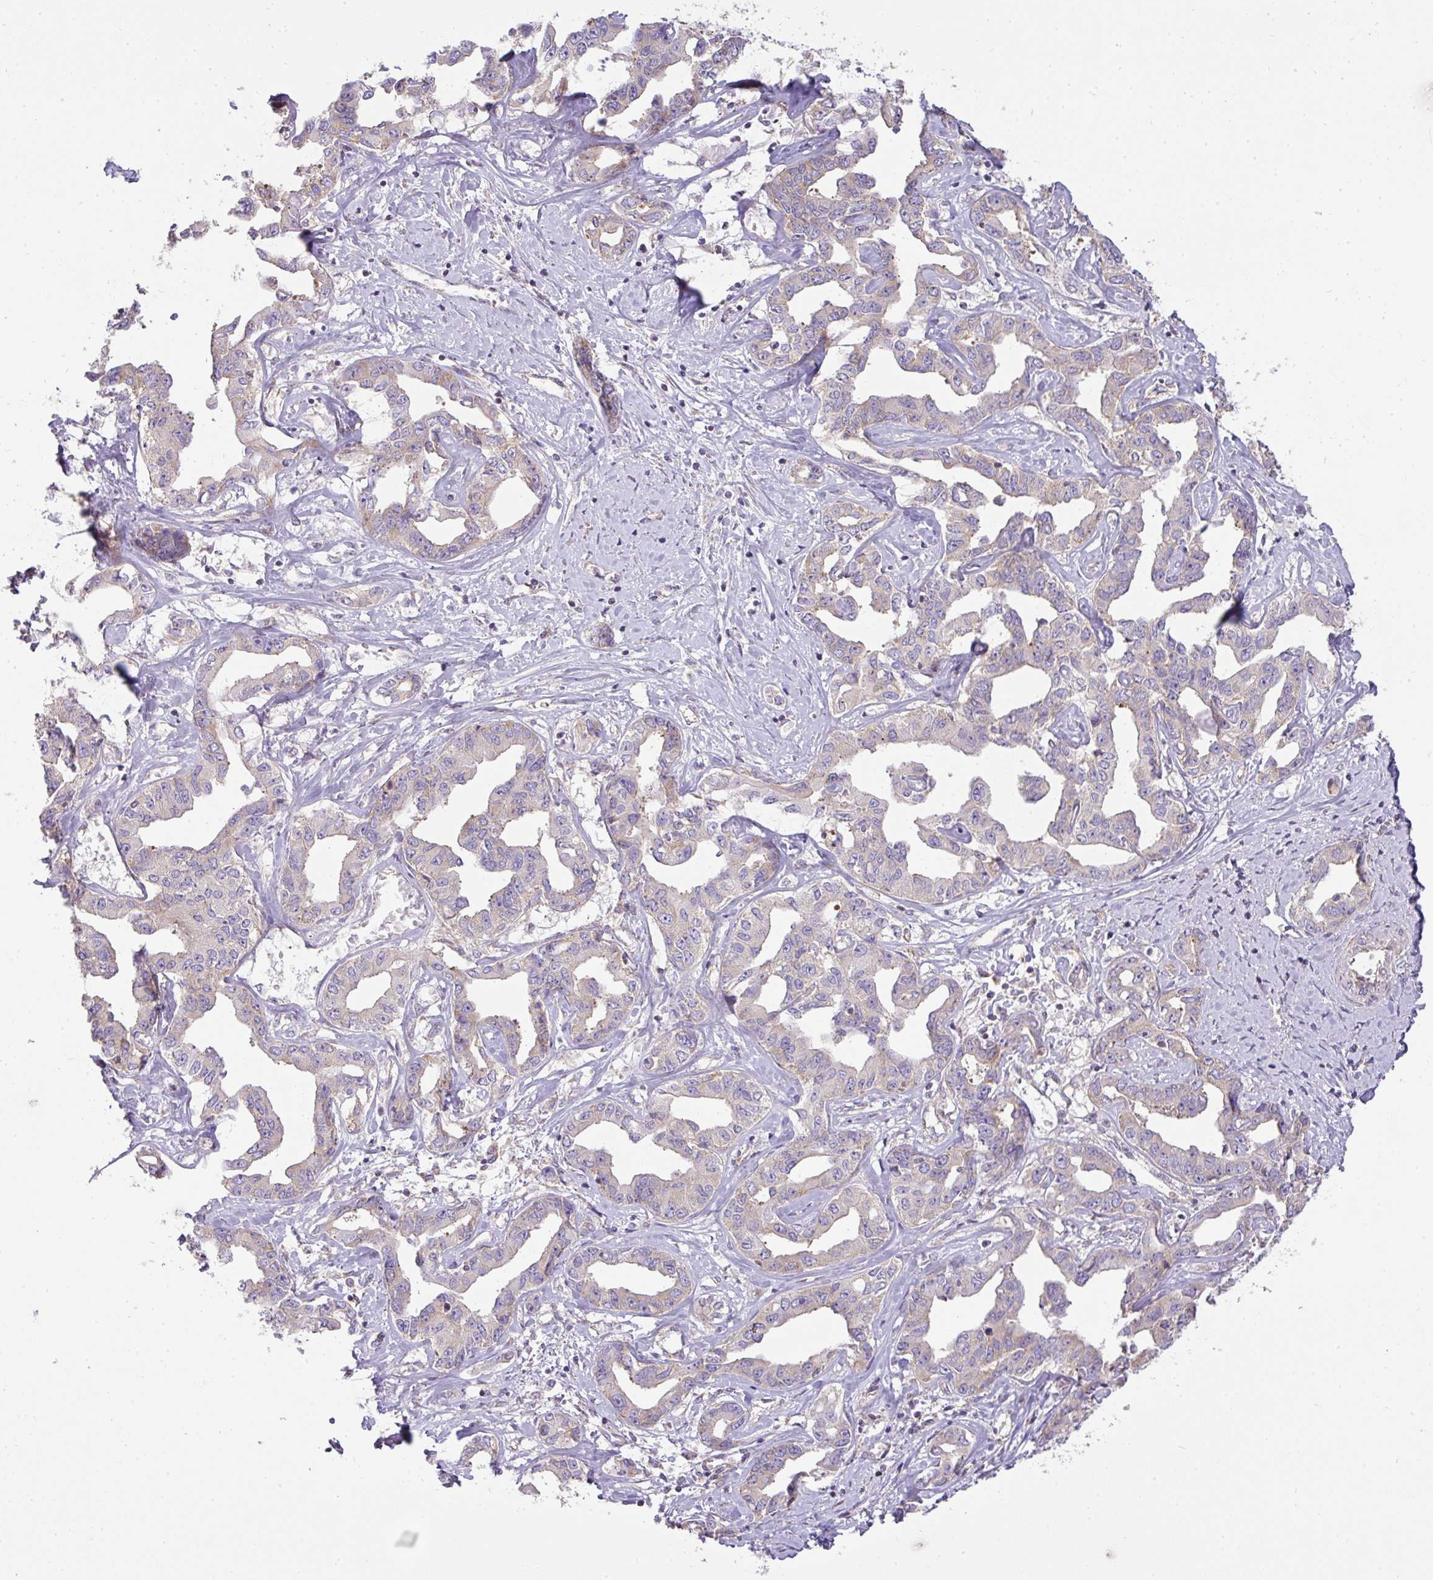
{"staining": {"intensity": "weak", "quantity": "<25%", "location": "cytoplasmic/membranous"}, "tissue": "liver cancer", "cell_type": "Tumor cells", "image_type": "cancer", "snomed": [{"axis": "morphology", "description": "Cholangiocarcinoma"}, {"axis": "topography", "description": "Liver"}], "caption": "This histopathology image is of liver cancer (cholangiocarcinoma) stained with immunohistochemistry to label a protein in brown with the nuclei are counter-stained blue. There is no staining in tumor cells.", "gene": "ZNF211", "patient": {"sex": "male", "age": 59}}